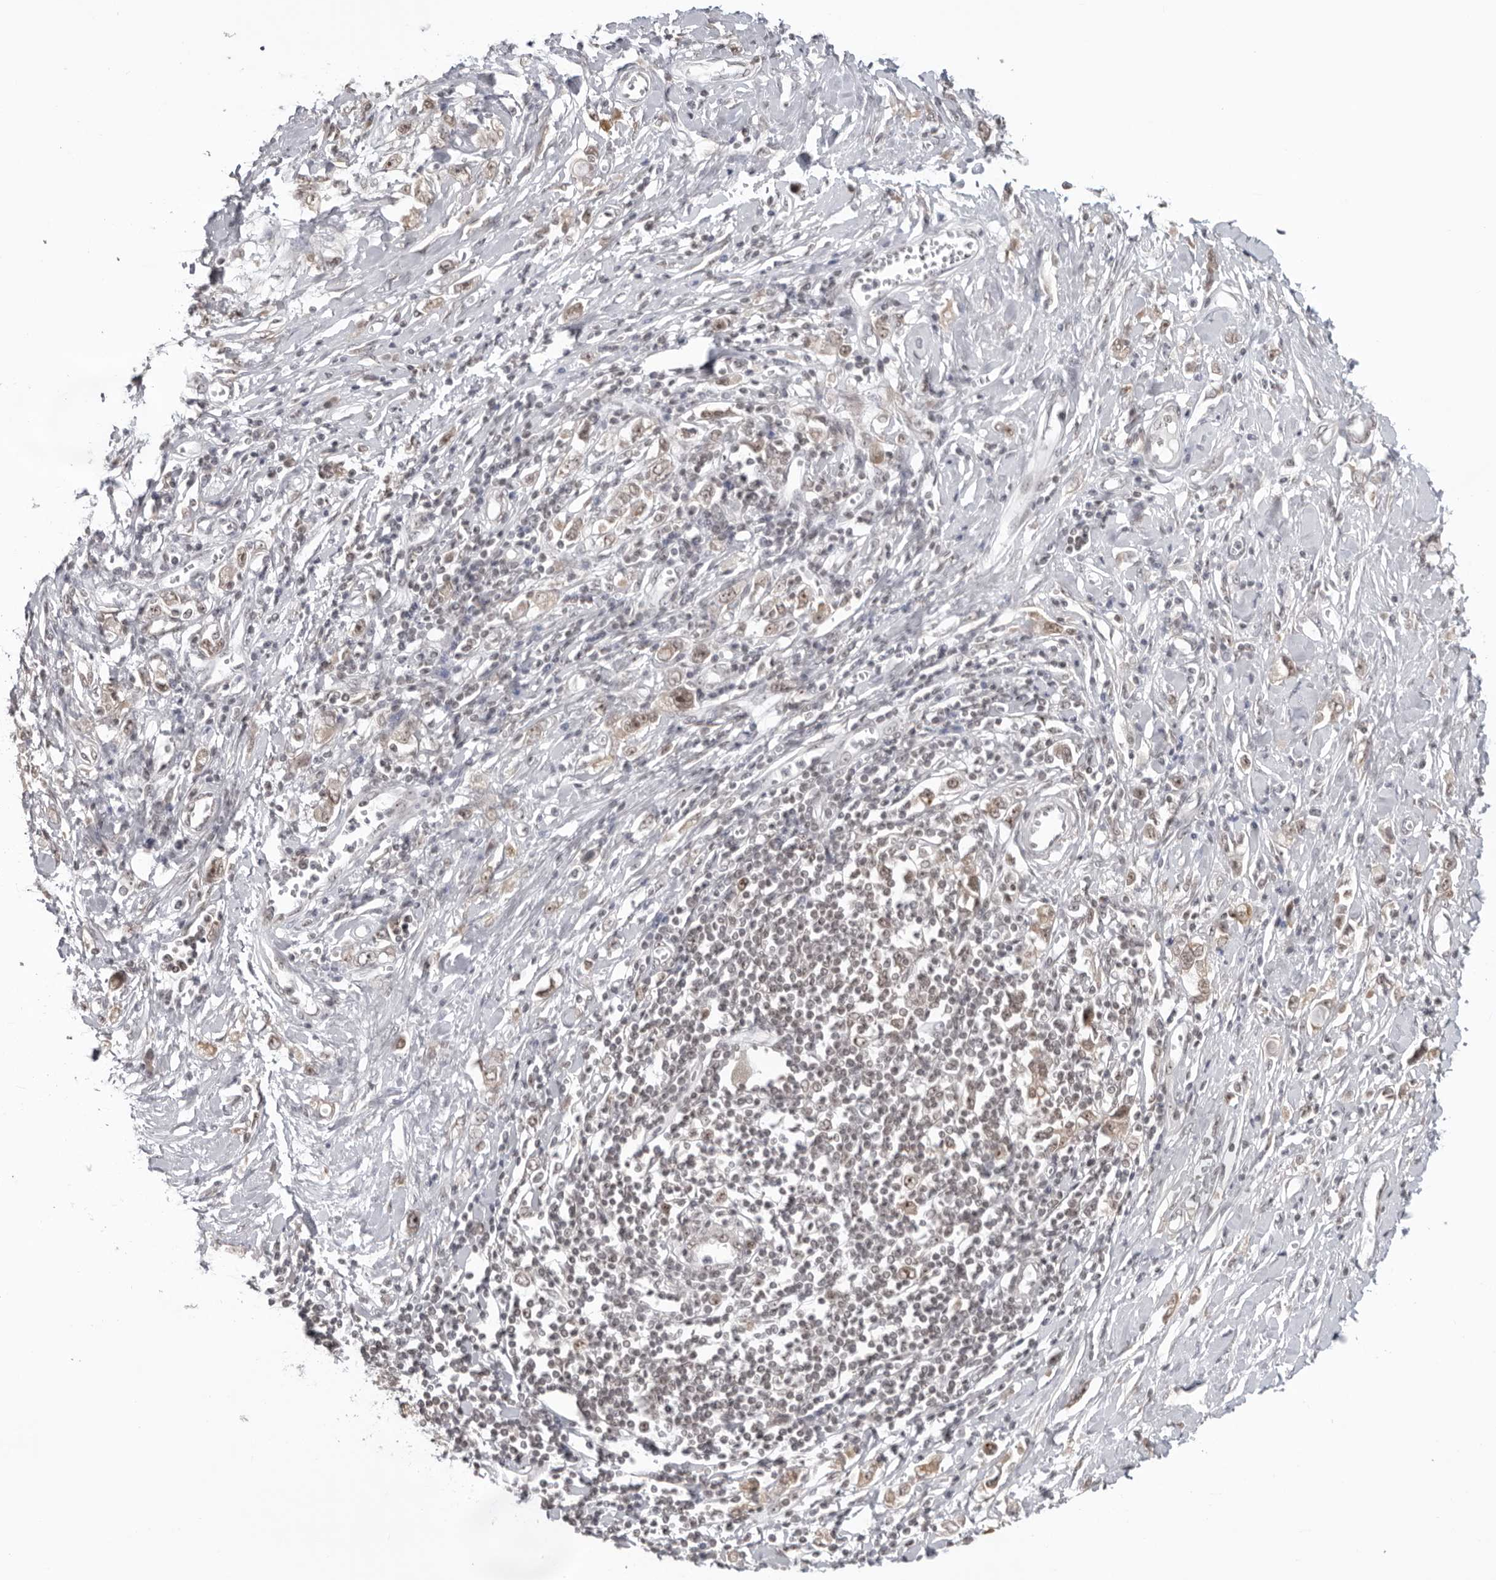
{"staining": {"intensity": "weak", "quantity": ">75%", "location": "cytoplasmic/membranous,nuclear"}, "tissue": "stomach cancer", "cell_type": "Tumor cells", "image_type": "cancer", "snomed": [{"axis": "morphology", "description": "Adenocarcinoma, NOS"}, {"axis": "topography", "description": "Stomach"}], "caption": "Immunohistochemical staining of stomach cancer reveals weak cytoplasmic/membranous and nuclear protein positivity in approximately >75% of tumor cells.", "gene": "EXOSC10", "patient": {"sex": "female", "age": 76}}